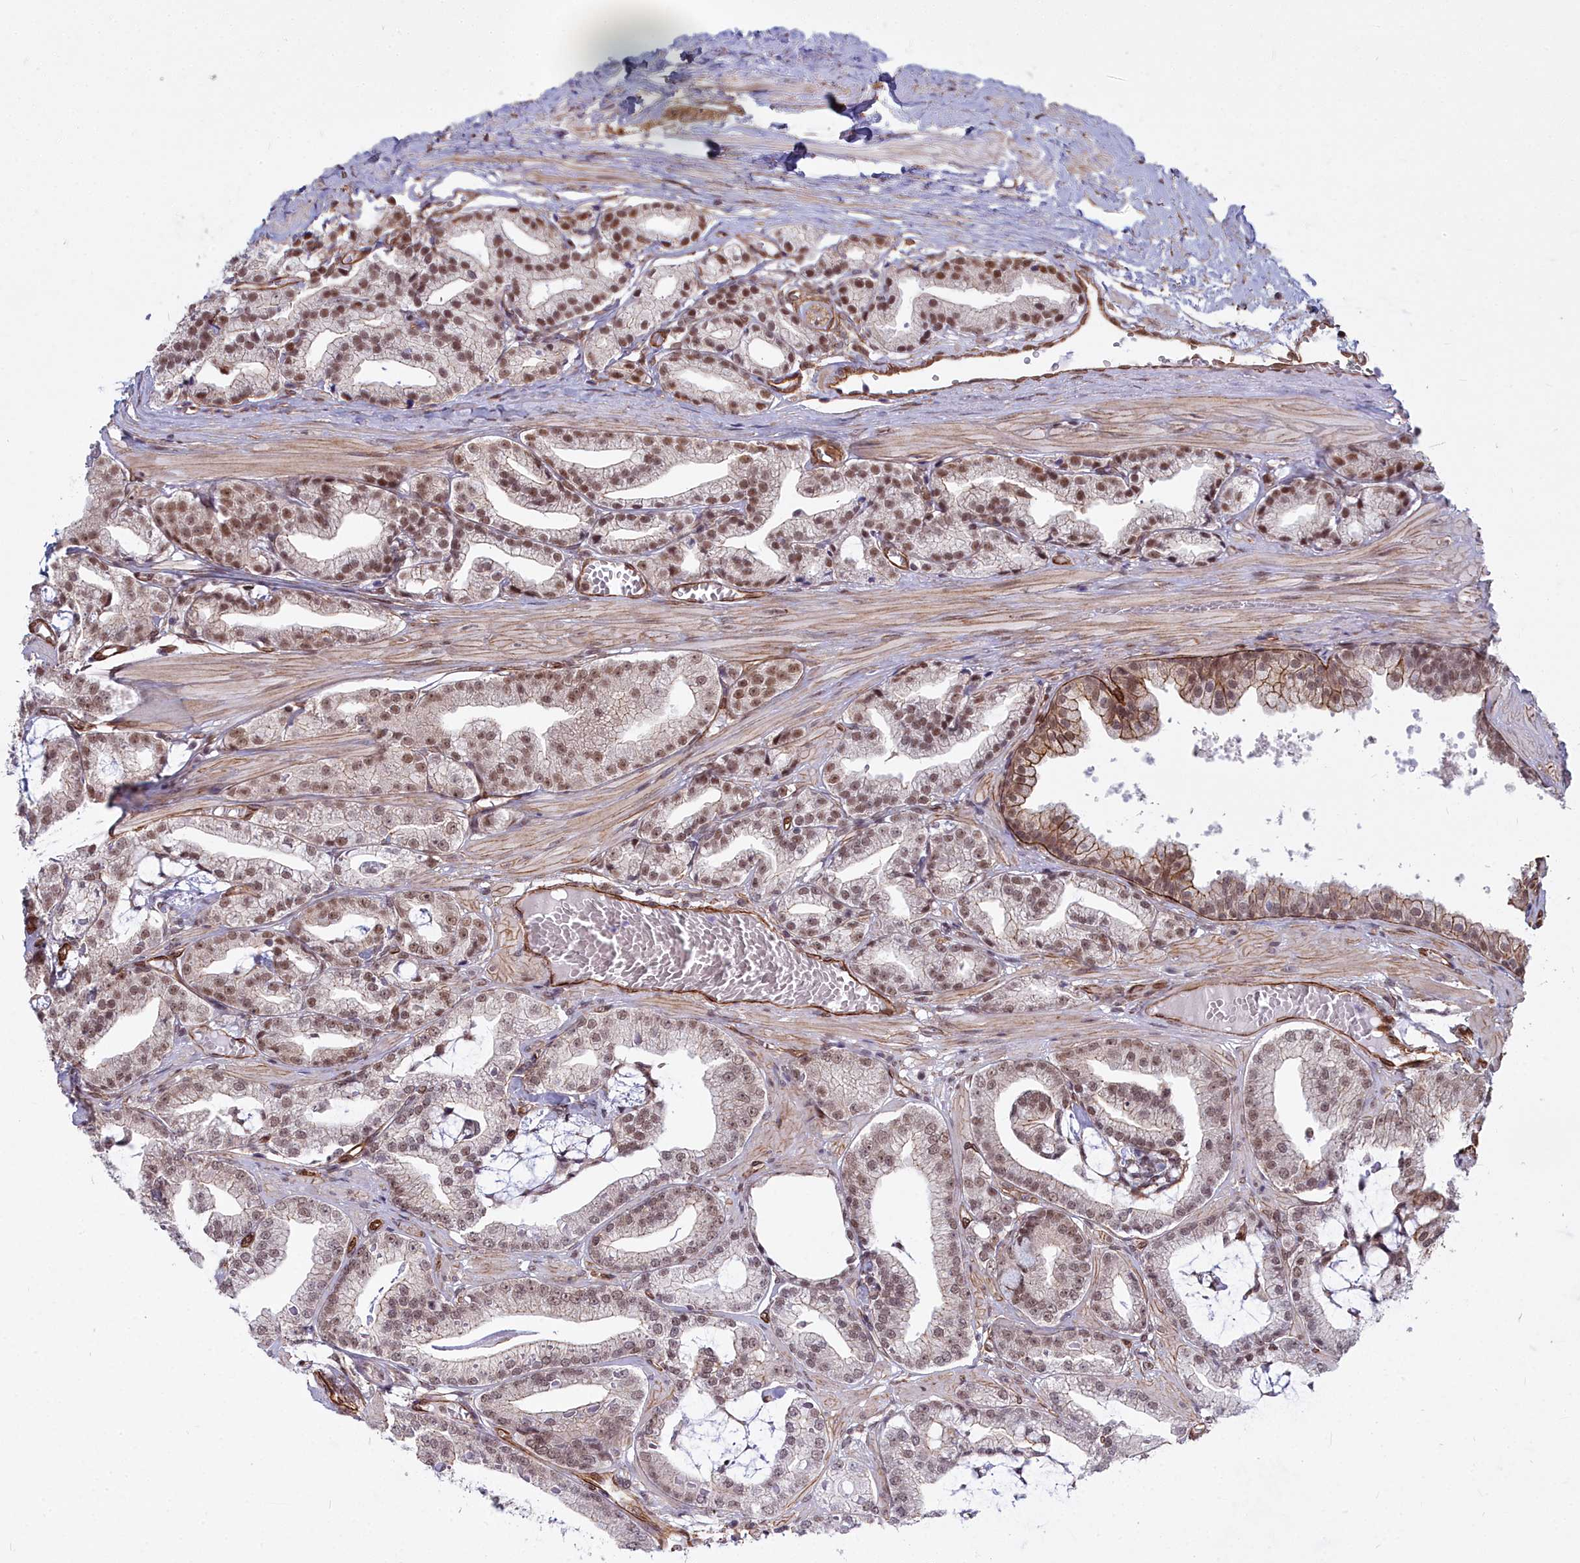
{"staining": {"intensity": "moderate", "quantity": ">75%", "location": "nuclear"}, "tissue": "prostate cancer", "cell_type": "Tumor cells", "image_type": "cancer", "snomed": [{"axis": "morphology", "description": "Adenocarcinoma, High grade"}, {"axis": "topography", "description": "Prostate"}], "caption": "Immunohistochemistry (DAB) staining of human prostate cancer shows moderate nuclear protein staining in about >75% of tumor cells.", "gene": "YJU2", "patient": {"sex": "male", "age": 71}}